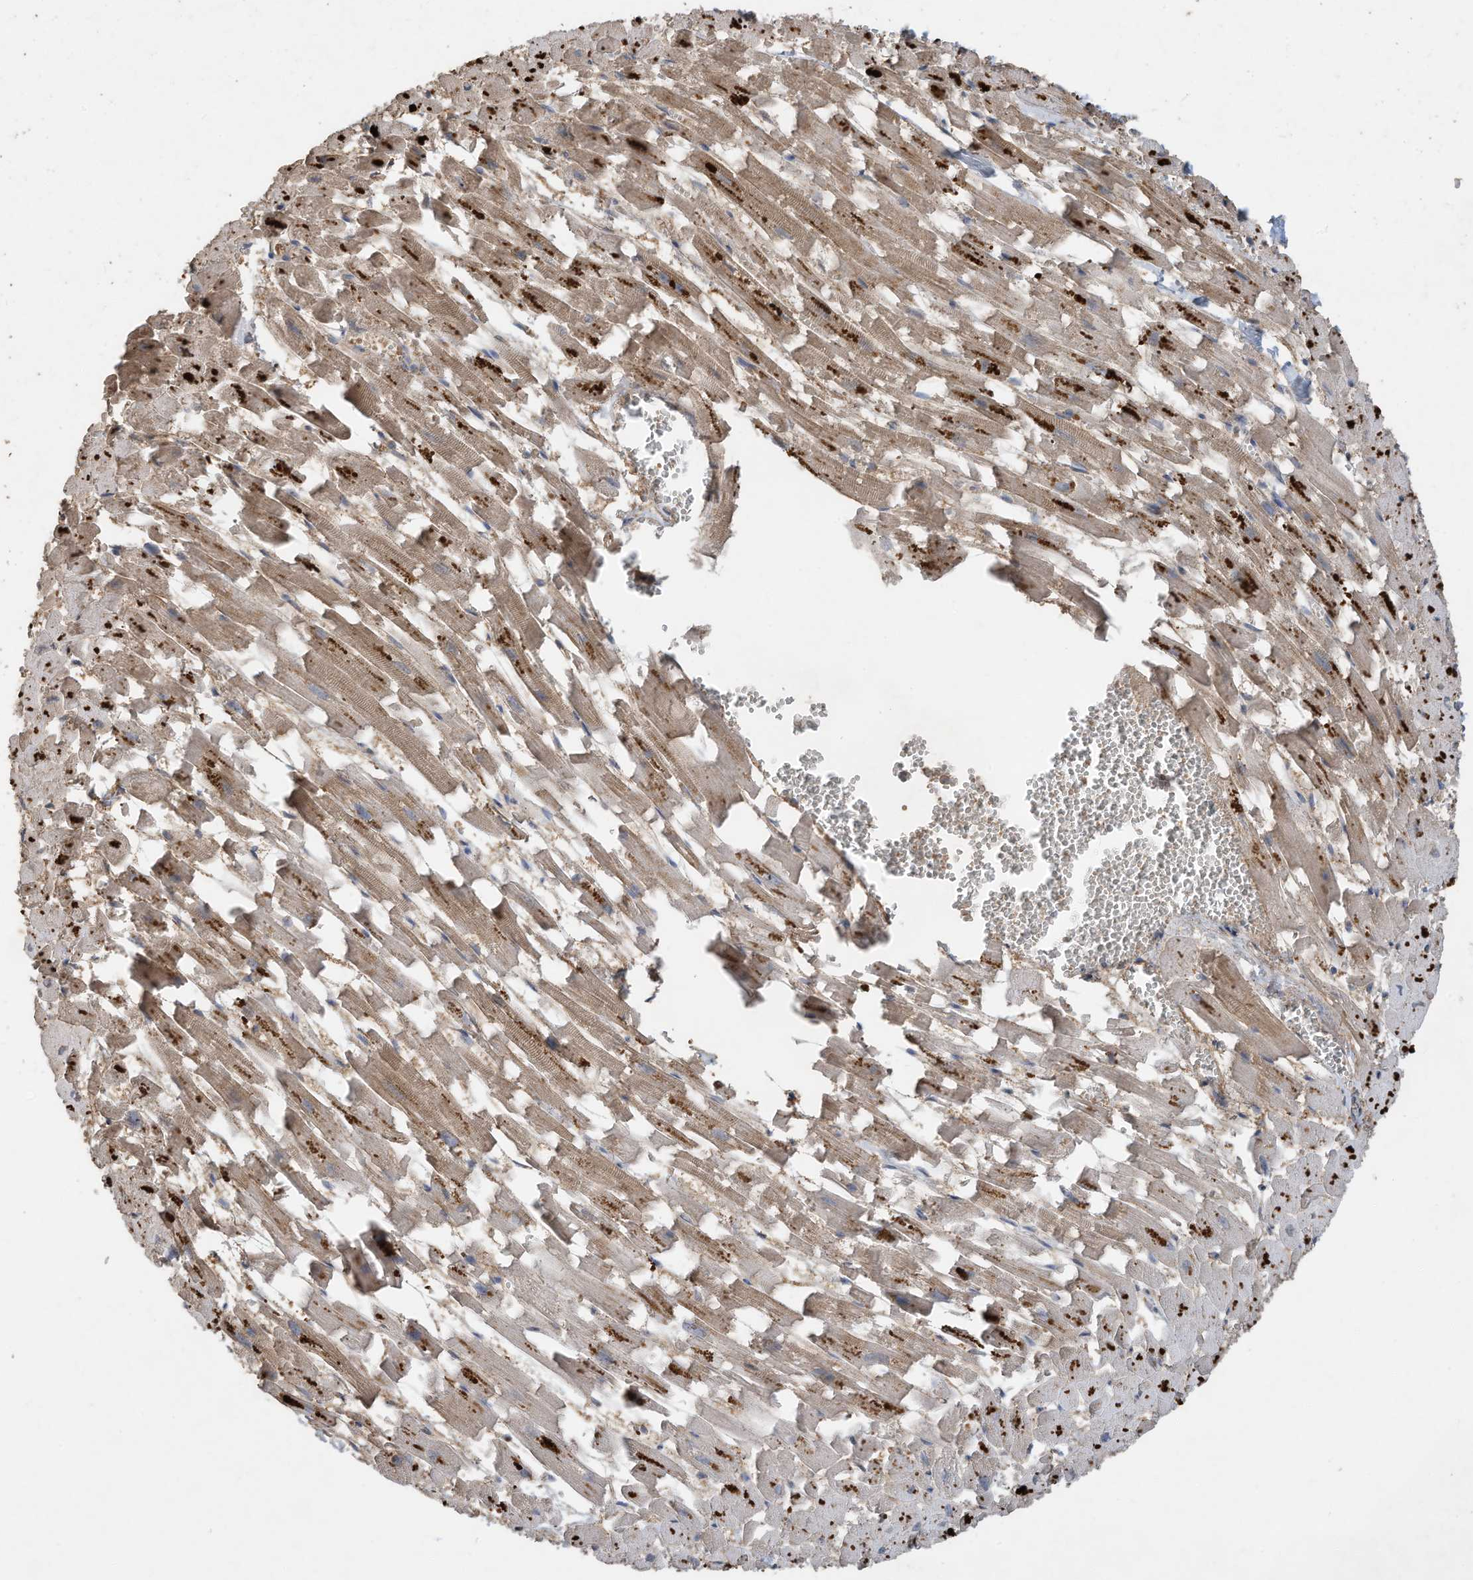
{"staining": {"intensity": "weak", "quantity": ">75%", "location": "cytoplasmic/membranous"}, "tissue": "heart muscle", "cell_type": "Cardiomyocytes", "image_type": "normal", "snomed": [{"axis": "morphology", "description": "Normal tissue, NOS"}, {"axis": "topography", "description": "Heart"}], "caption": "A micrograph of human heart muscle stained for a protein reveals weak cytoplasmic/membranous brown staining in cardiomyocytes. (Brightfield microscopy of DAB IHC at high magnification).", "gene": "CAPN13", "patient": {"sex": "female", "age": 64}}